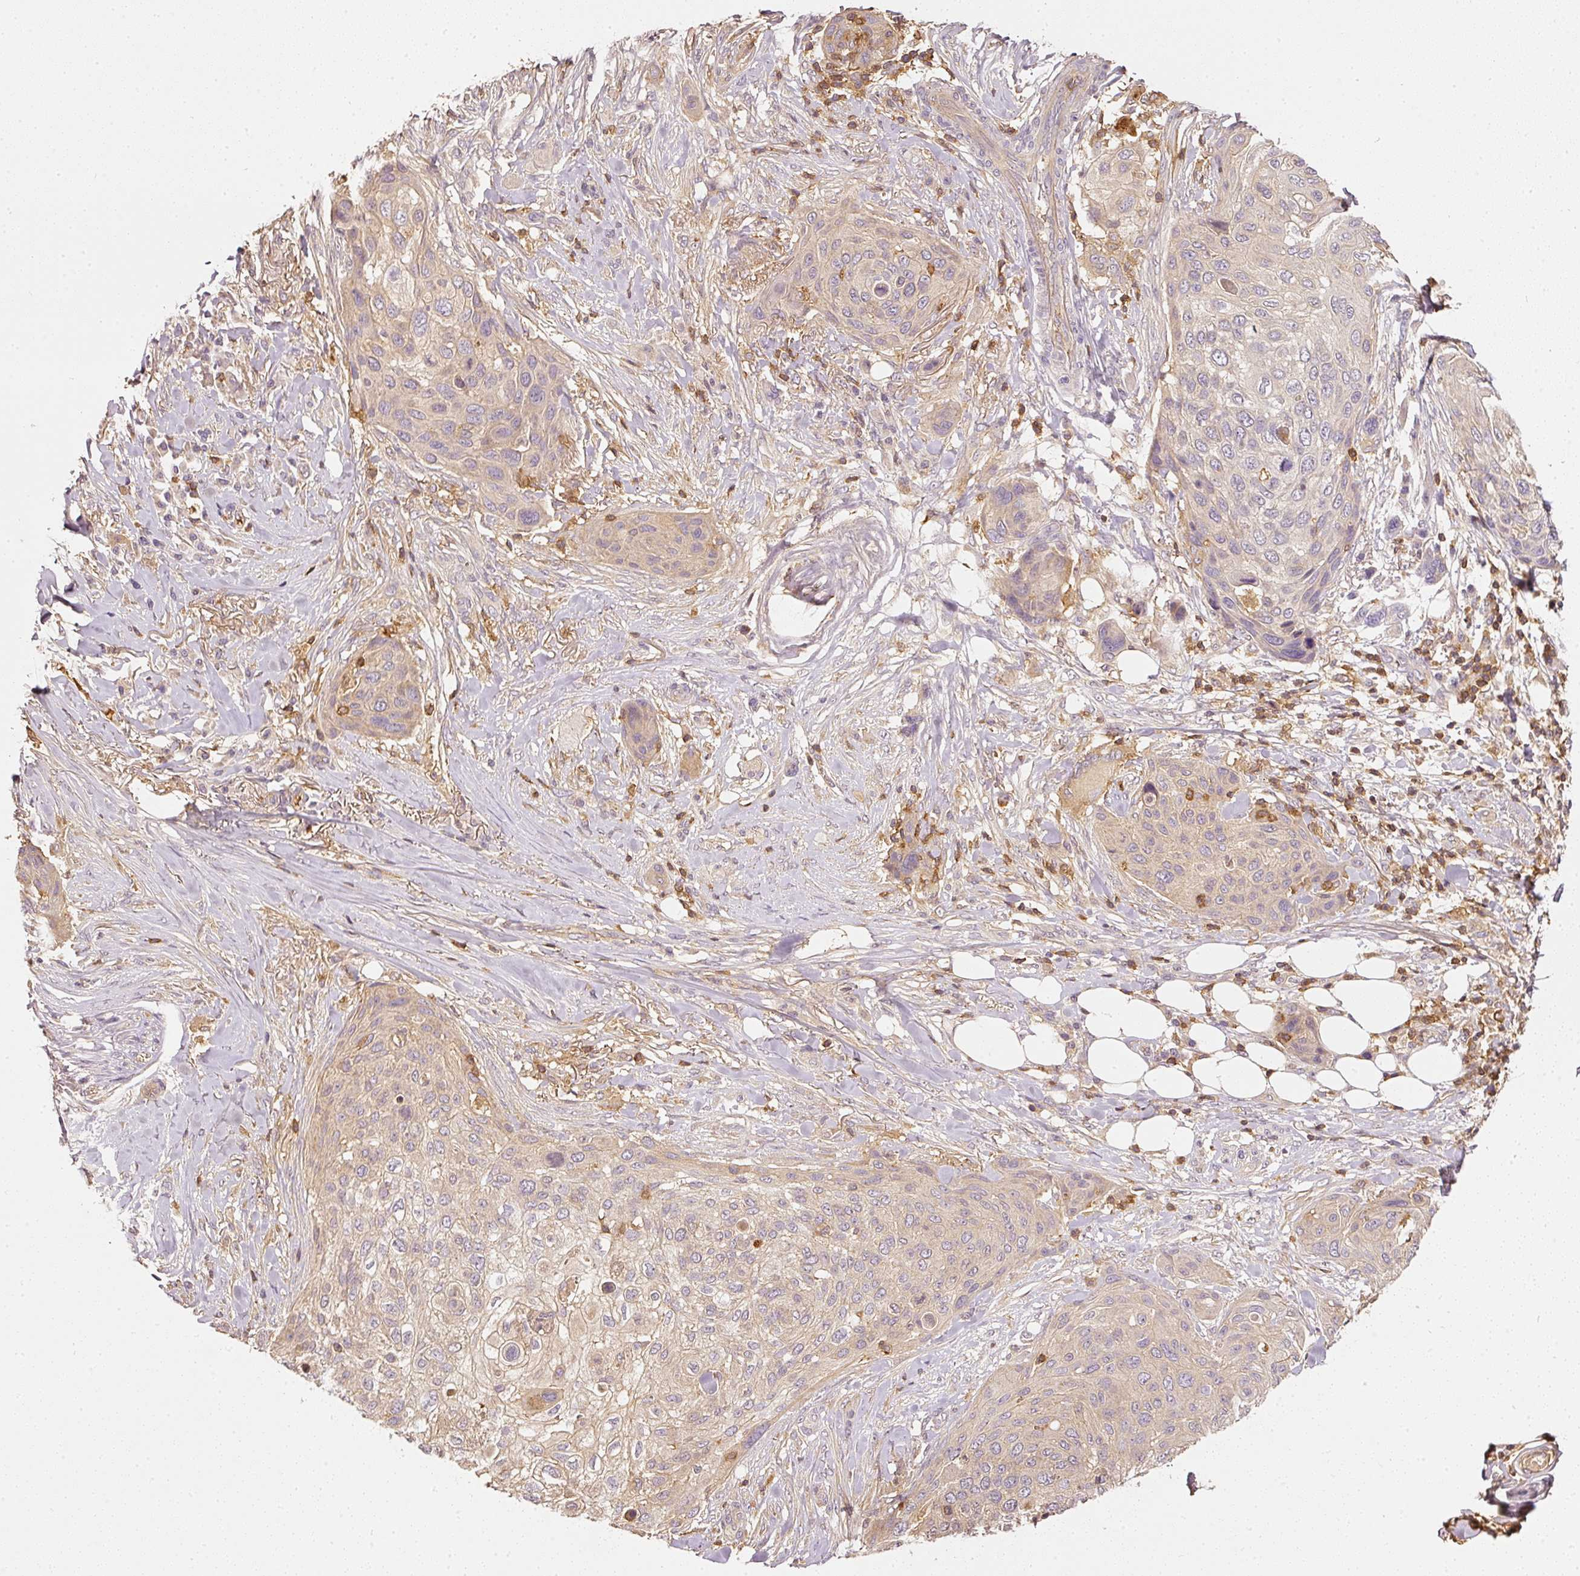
{"staining": {"intensity": "weak", "quantity": "<25%", "location": "cytoplasmic/membranous"}, "tissue": "skin cancer", "cell_type": "Tumor cells", "image_type": "cancer", "snomed": [{"axis": "morphology", "description": "Squamous cell carcinoma, NOS"}, {"axis": "topography", "description": "Skin"}], "caption": "IHC of skin squamous cell carcinoma reveals no expression in tumor cells.", "gene": "EVL", "patient": {"sex": "female", "age": 87}}